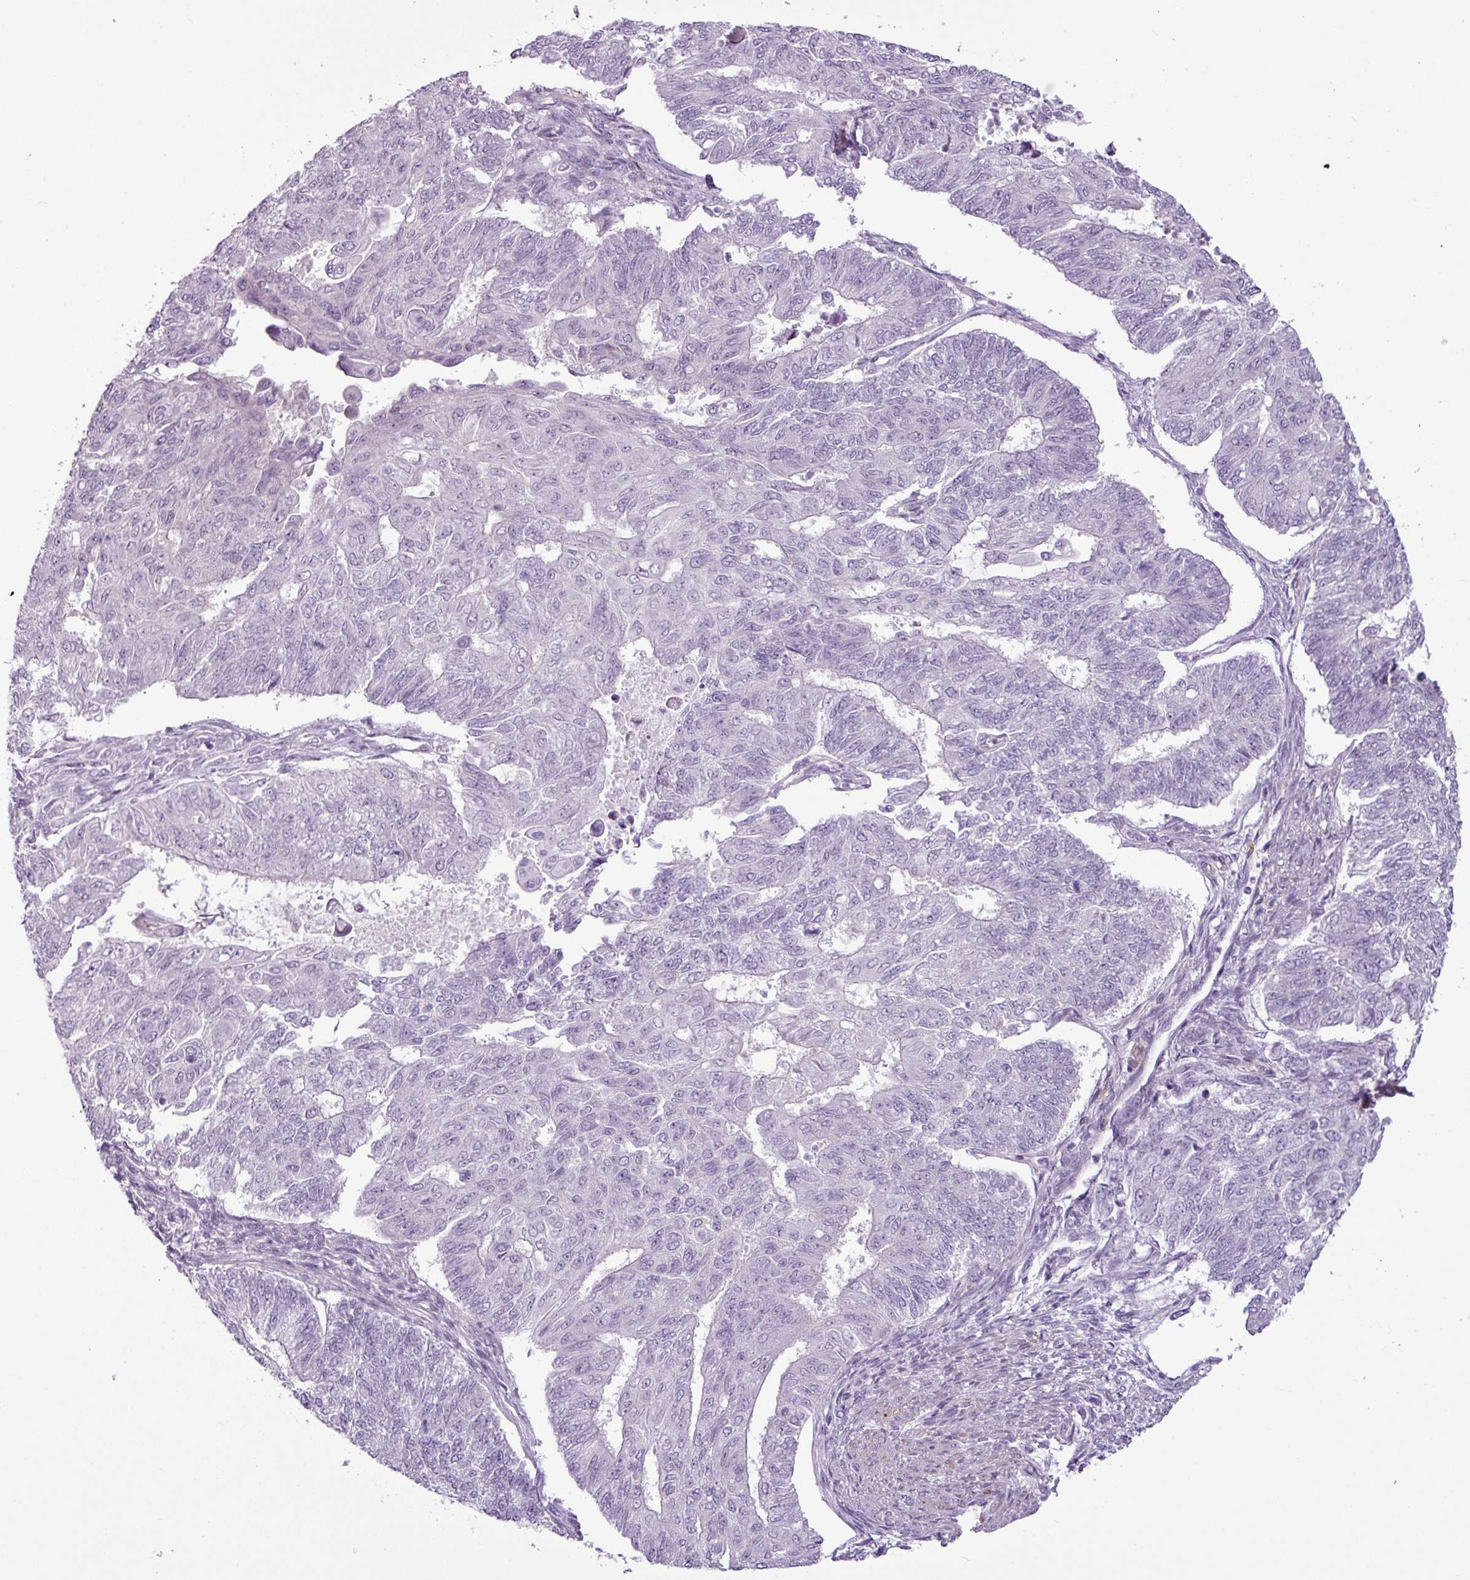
{"staining": {"intensity": "negative", "quantity": "none", "location": "none"}, "tissue": "endometrial cancer", "cell_type": "Tumor cells", "image_type": "cancer", "snomed": [{"axis": "morphology", "description": "Adenocarcinoma, NOS"}, {"axis": "topography", "description": "Endometrium"}], "caption": "This is a micrograph of IHC staining of endometrial cancer, which shows no expression in tumor cells.", "gene": "ATP10A", "patient": {"sex": "female", "age": 32}}